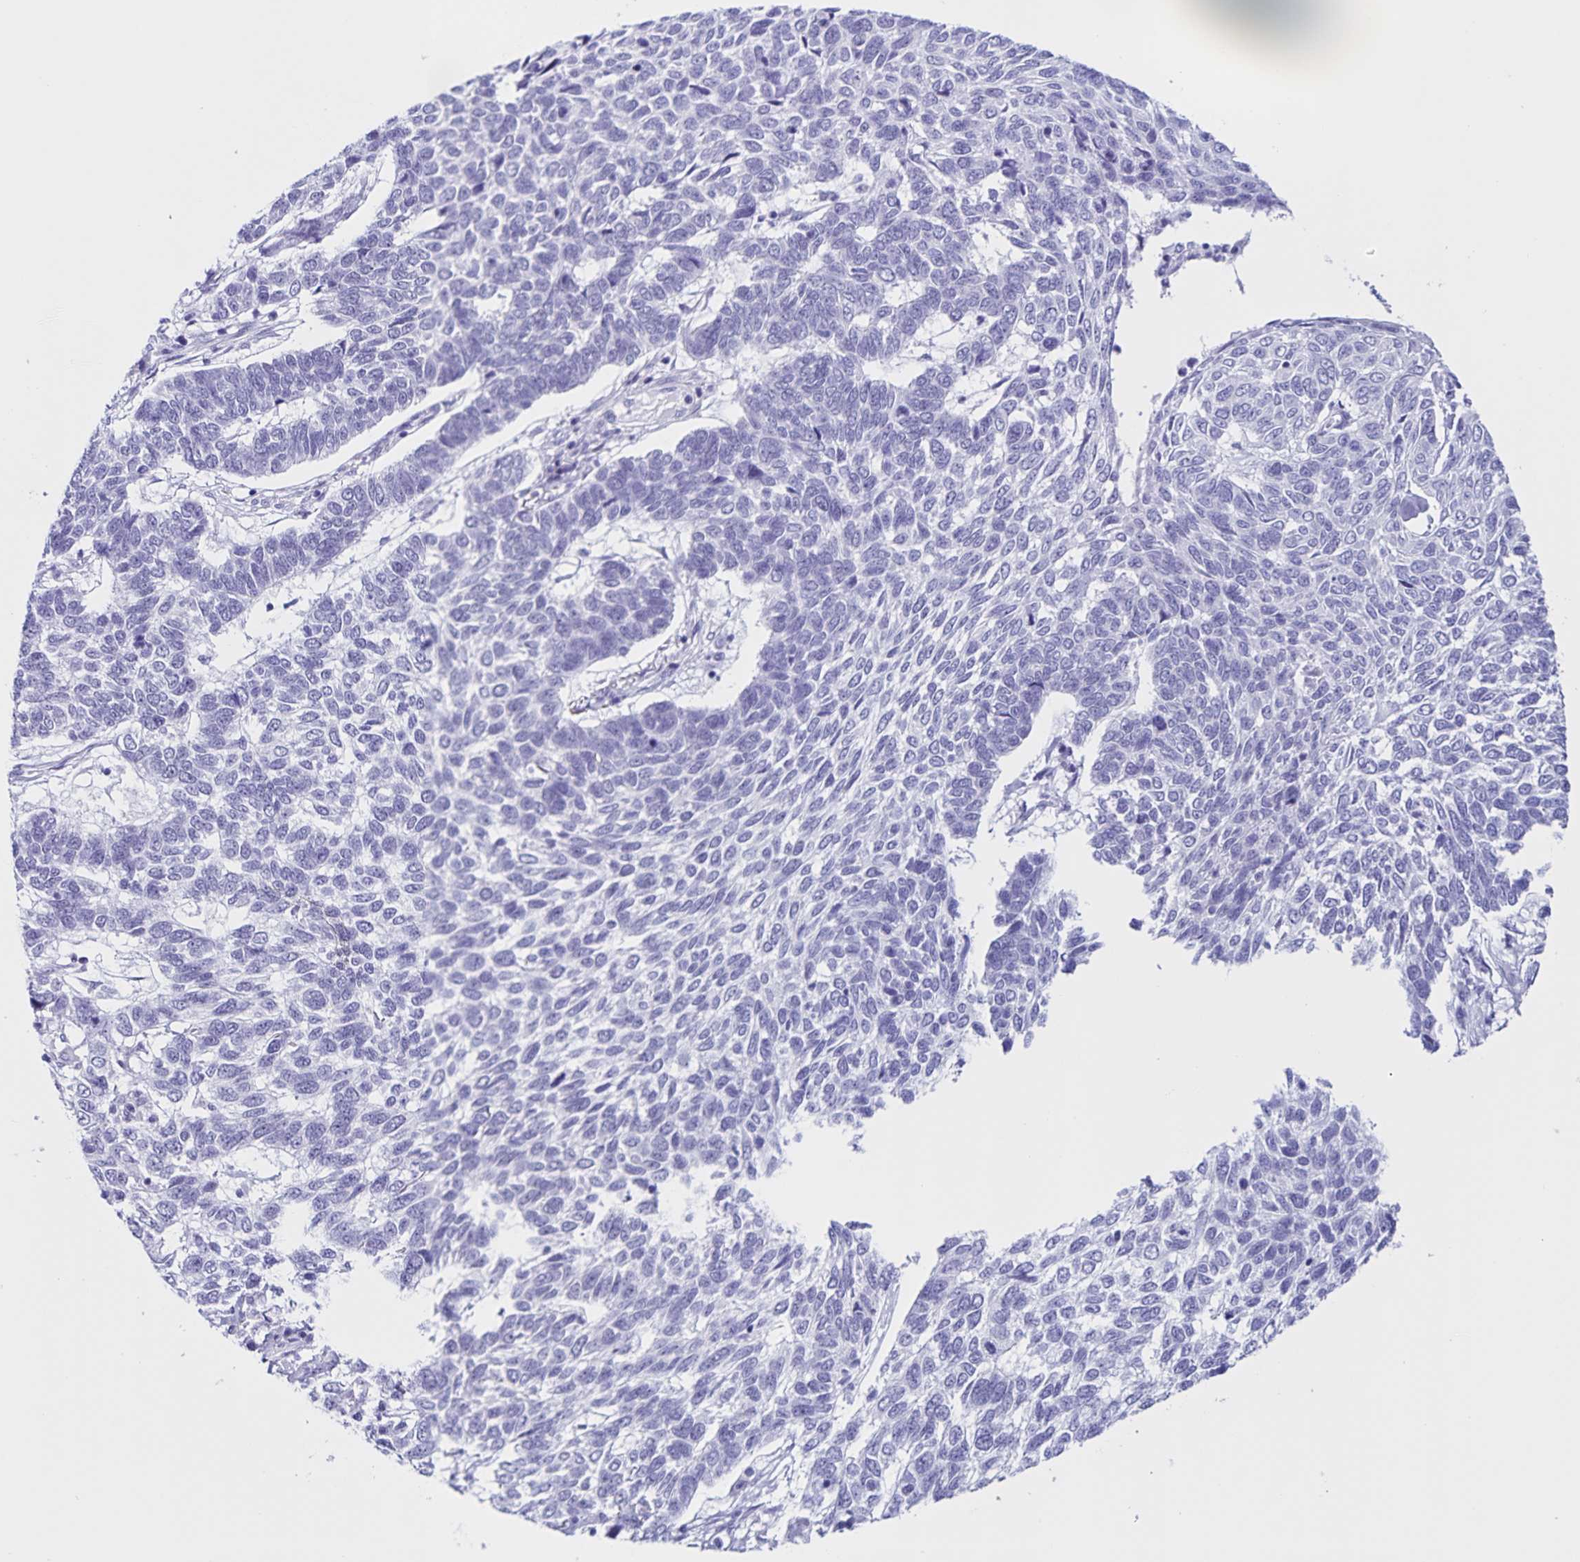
{"staining": {"intensity": "negative", "quantity": "none", "location": "none"}, "tissue": "skin cancer", "cell_type": "Tumor cells", "image_type": "cancer", "snomed": [{"axis": "morphology", "description": "Basal cell carcinoma"}, {"axis": "topography", "description": "Skin"}], "caption": "Image shows no significant protein positivity in tumor cells of skin basal cell carcinoma. Brightfield microscopy of immunohistochemistry (IHC) stained with DAB (3,3'-diaminobenzidine) (brown) and hematoxylin (blue), captured at high magnification.", "gene": "FAM170A", "patient": {"sex": "female", "age": 65}}